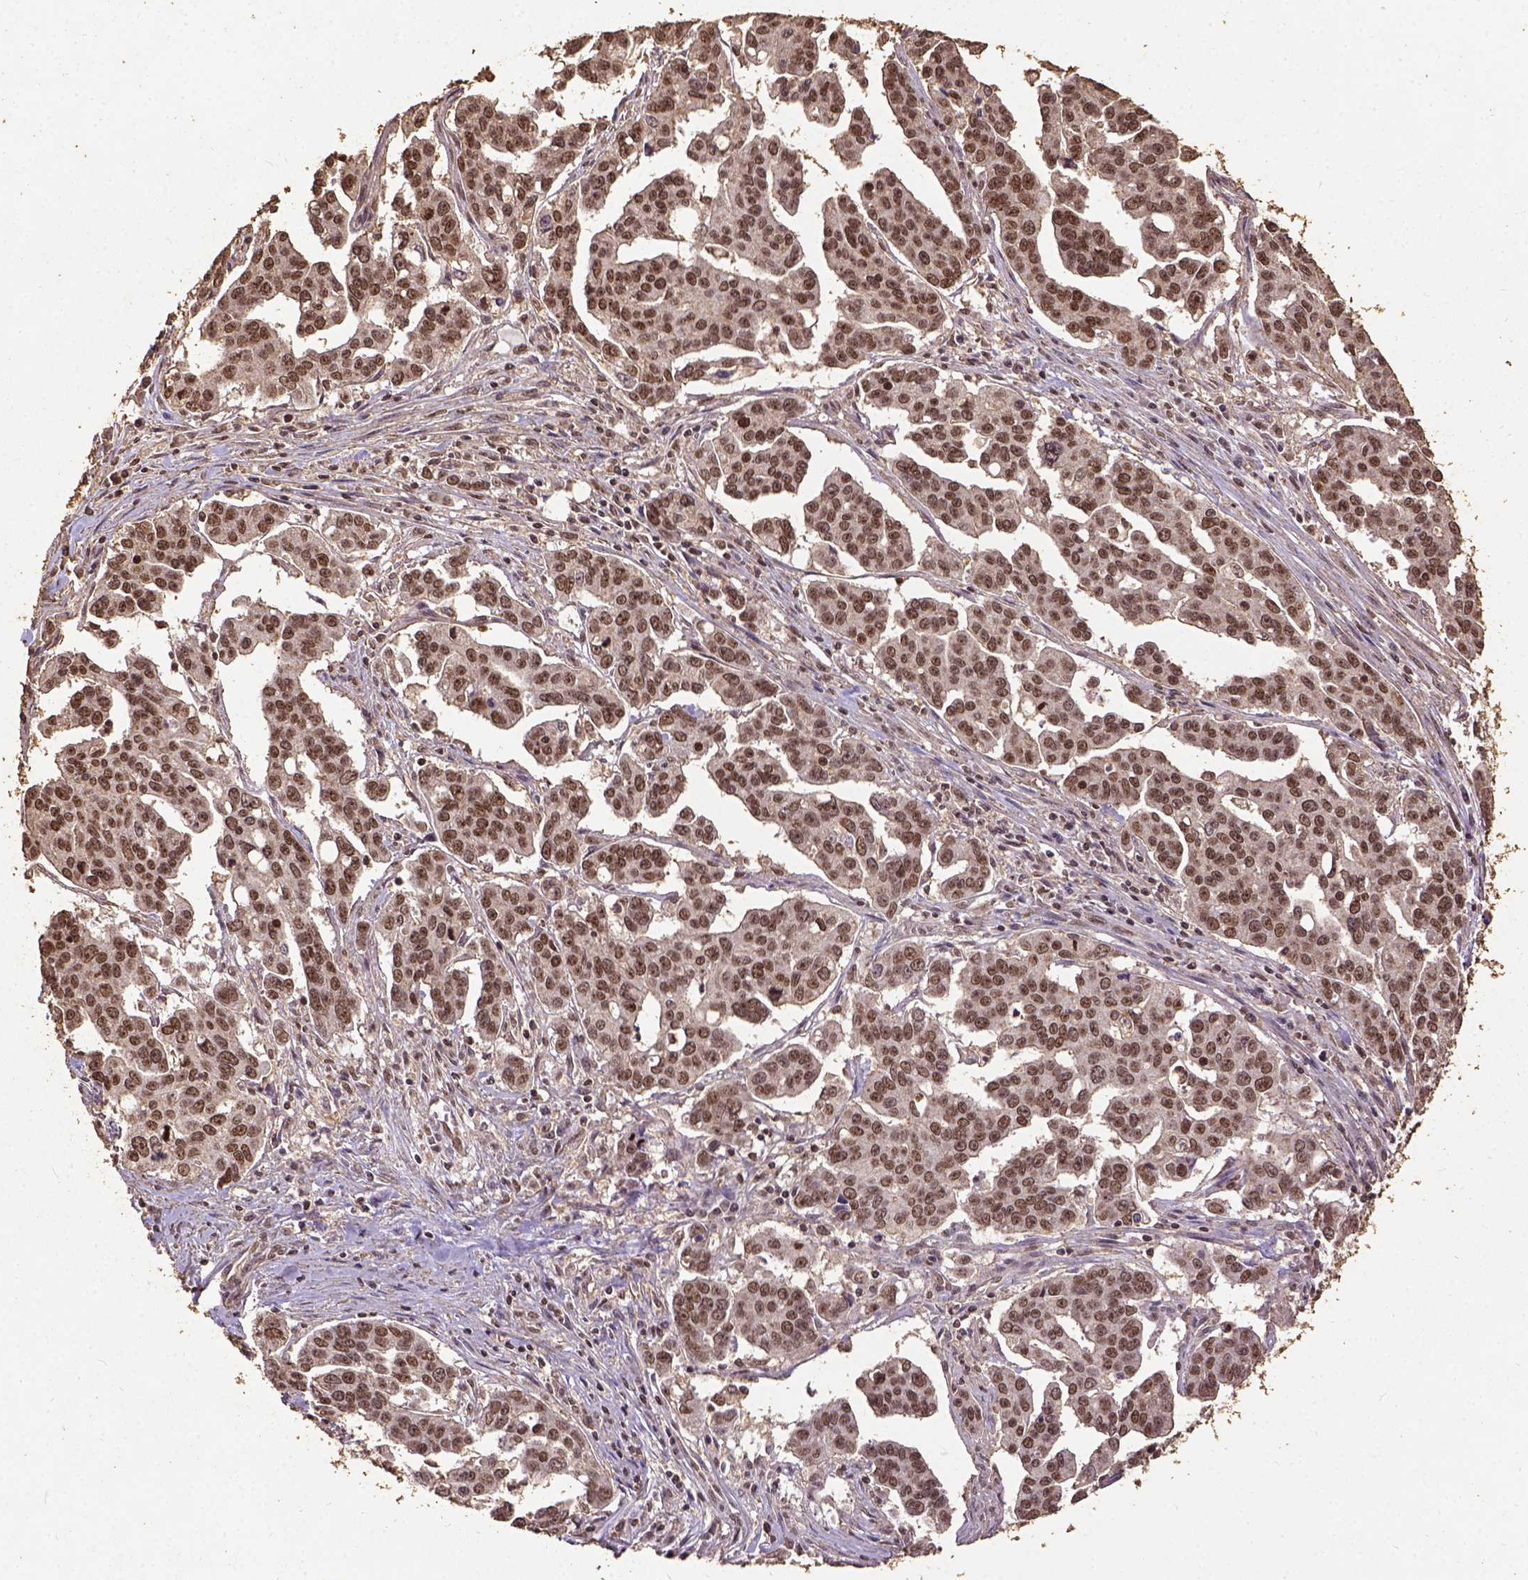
{"staining": {"intensity": "moderate", "quantity": ">75%", "location": "nuclear"}, "tissue": "ovarian cancer", "cell_type": "Tumor cells", "image_type": "cancer", "snomed": [{"axis": "morphology", "description": "Carcinoma, endometroid"}, {"axis": "topography", "description": "Ovary"}], "caption": "IHC histopathology image of neoplastic tissue: human ovarian cancer (endometroid carcinoma) stained using immunohistochemistry demonstrates medium levels of moderate protein expression localized specifically in the nuclear of tumor cells, appearing as a nuclear brown color.", "gene": "NACC1", "patient": {"sex": "female", "age": 78}}